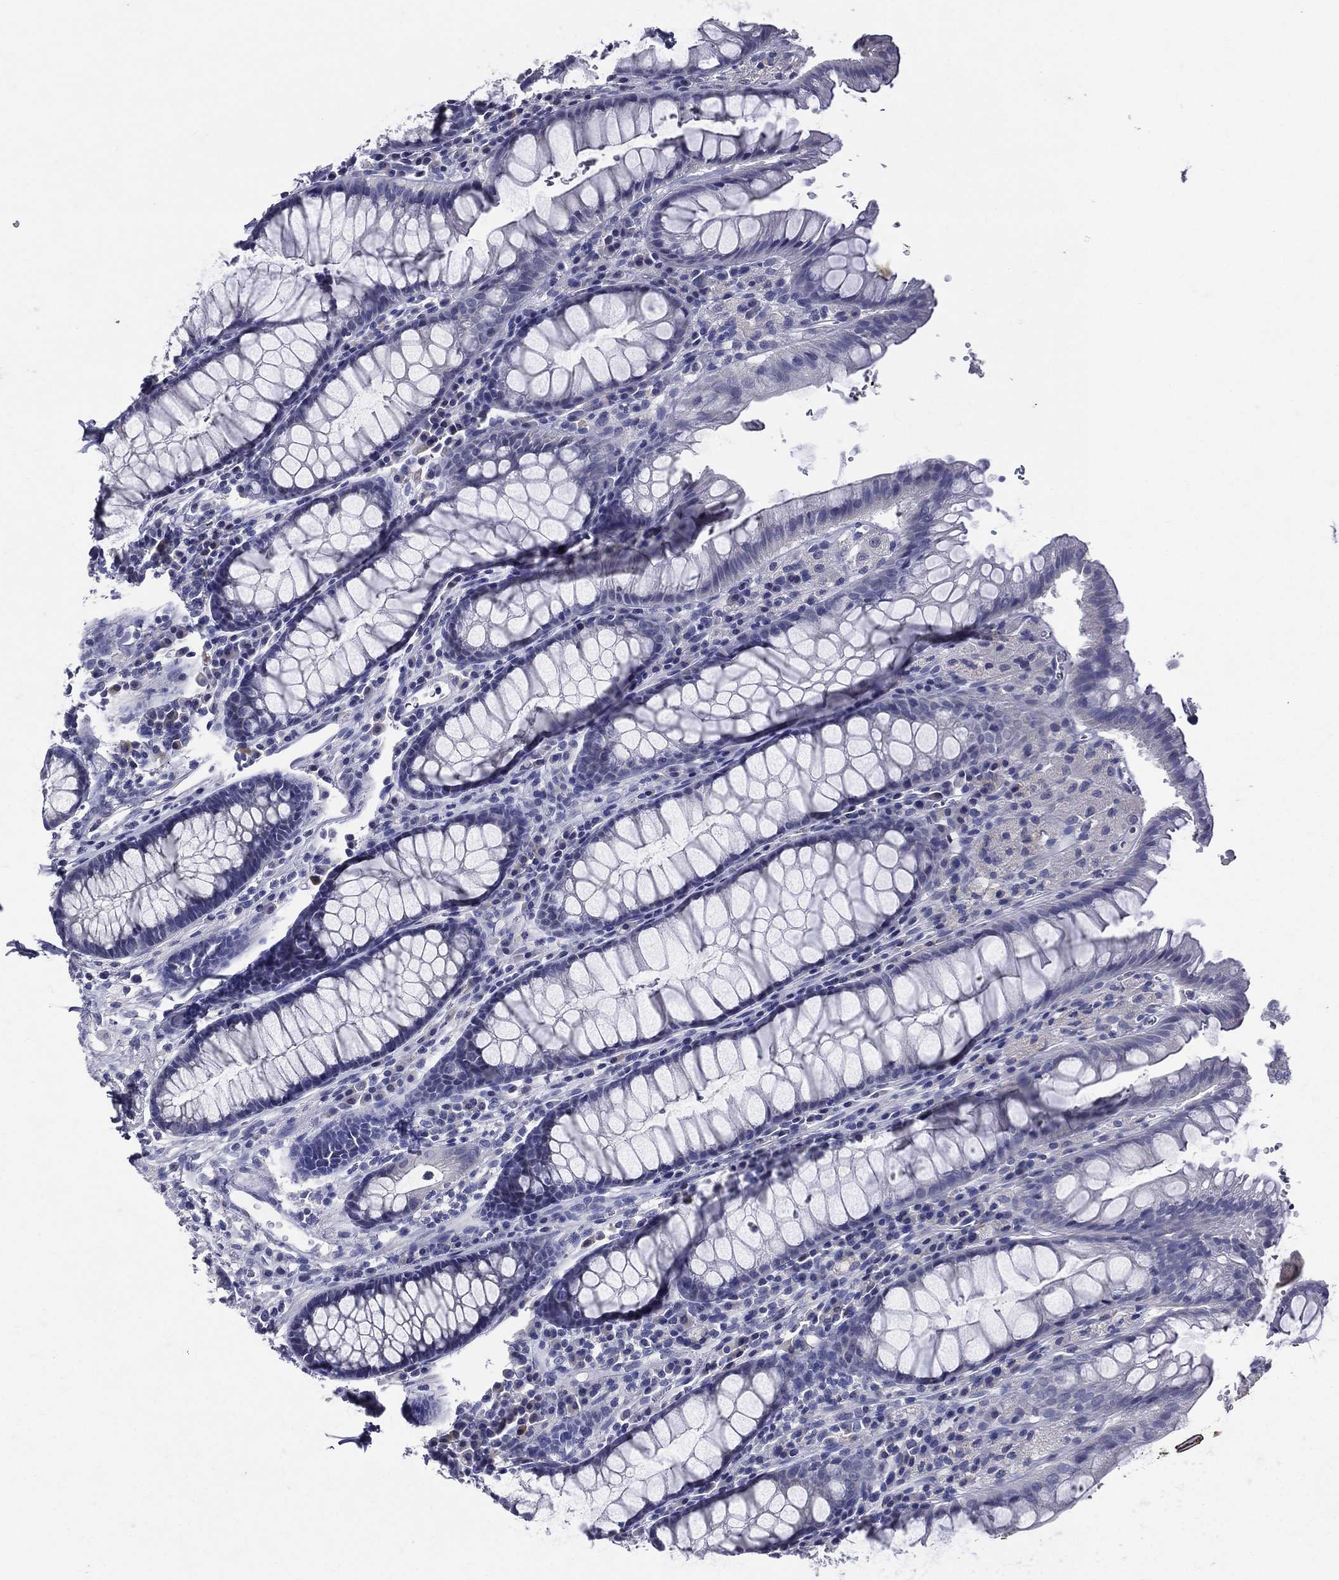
{"staining": {"intensity": "negative", "quantity": "none", "location": "none"}, "tissue": "rectum", "cell_type": "Glandular cells", "image_type": "normal", "snomed": [{"axis": "morphology", "description": "Normal tissue, NOS"}, {"axis": "topography", "description": "Rectum"}], "caption": "Immunohistochemical staining of unremarkable rectum reveals no significant expression in glandular cells. The staining is performed using DAB (3,3'-diaminobenzidine) brown chromogen with nuclei counter-stained in using hematoxylin.", "gene": "TGM1", "patient": {"sex": "female", "age": 68}}